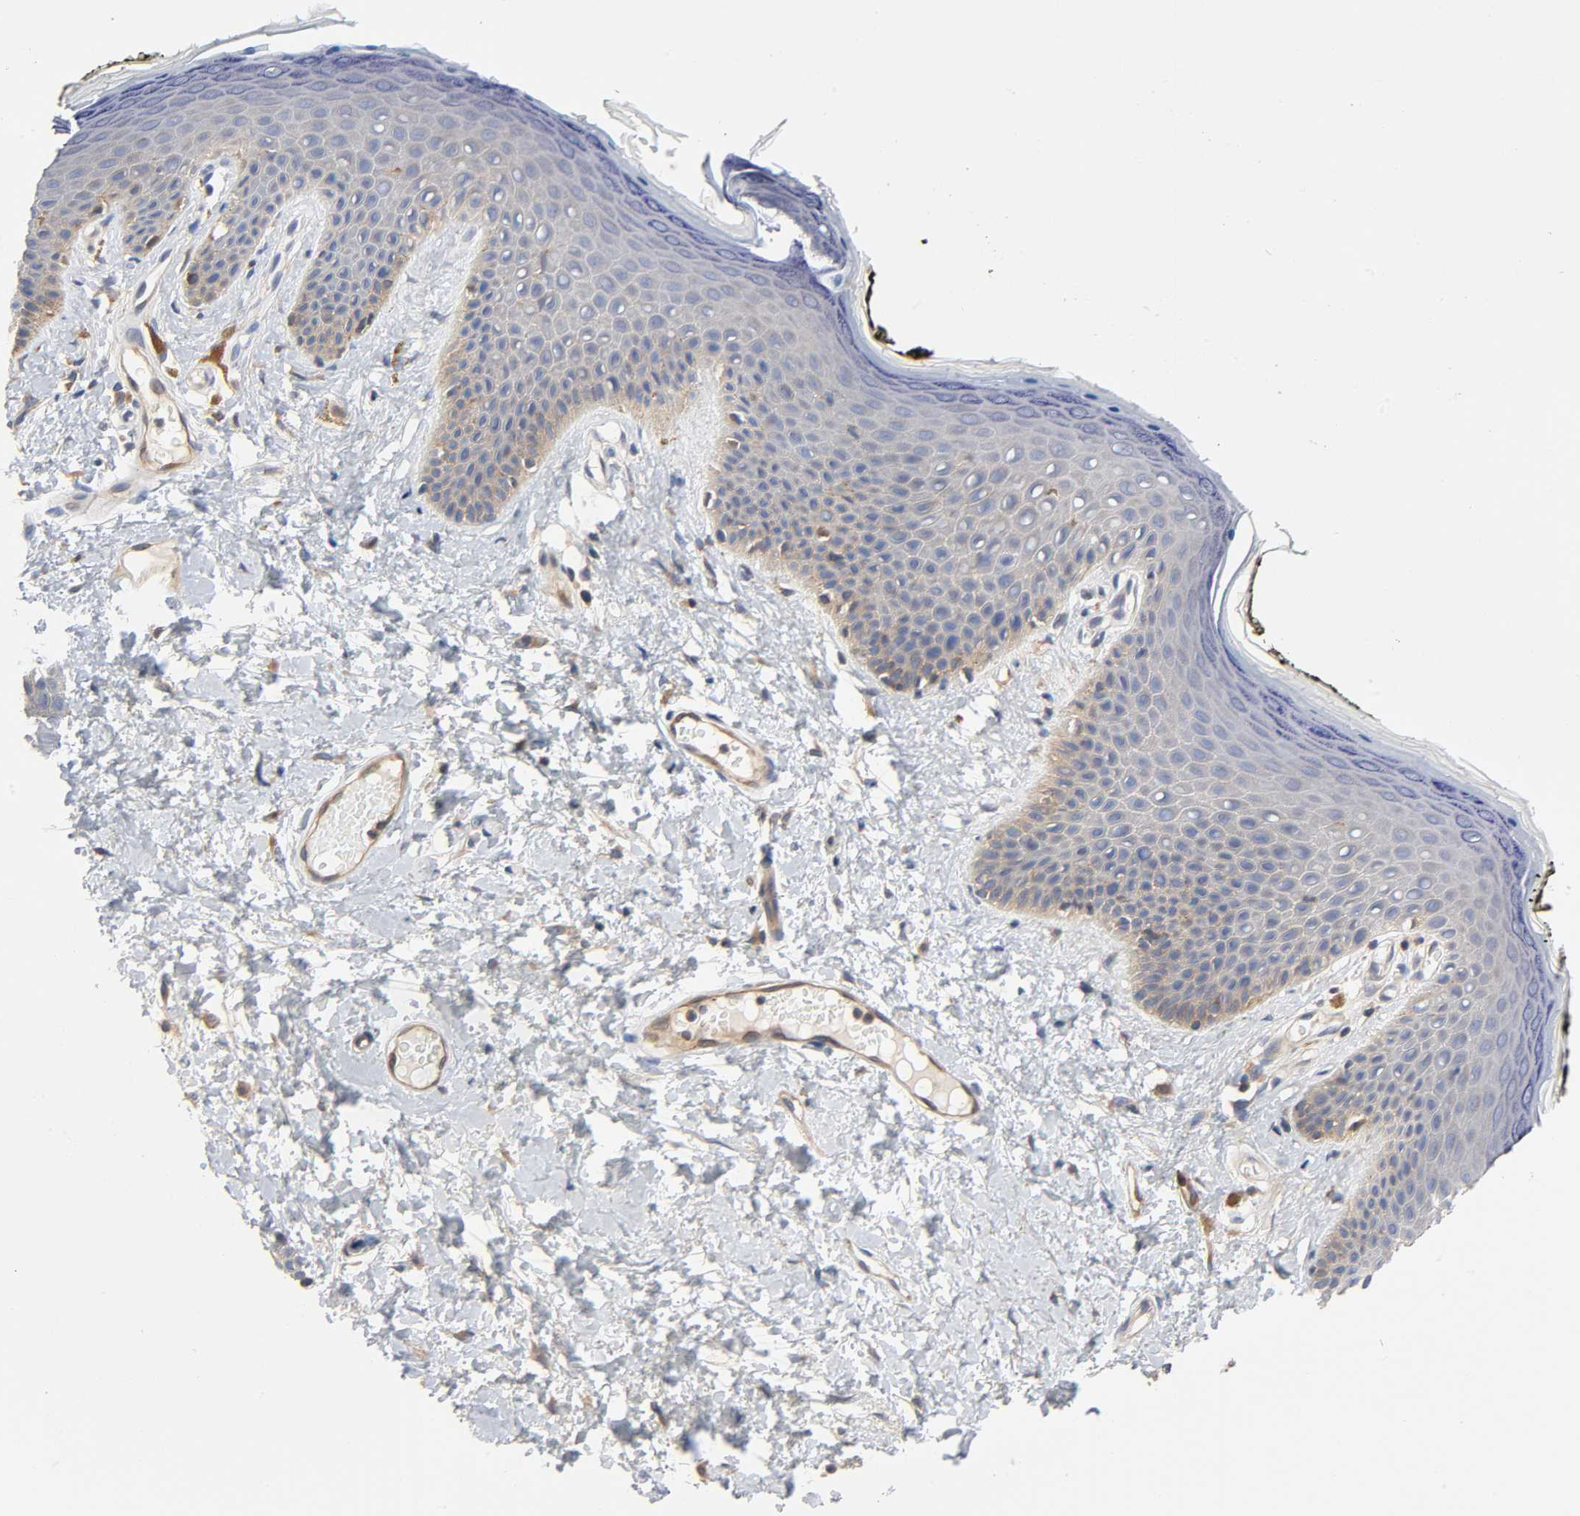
{"staining": {"intensity": "moderate", "quantity": ">75%", "location": "cytoplasmic/membranous"}, "tissue": "skin", "cell_type": "Epidermal cells", "image_type": "normal", "snomed": [{"axis": "morphology", "description": "Normal tissue, NOS"}, {"axis": "morphology", "description": "Inflammation, NOS"}, {"axis": "topography", "description": "Vulva"}], "caption": "Immunohistochemistry (DAB) staining of normal skin displays moderate cytoplasmic/membranous protein staining in about >75% of epidermal cells.", "gene": "PRKAB1", "patient": {"sex": "female", "age": 84}}